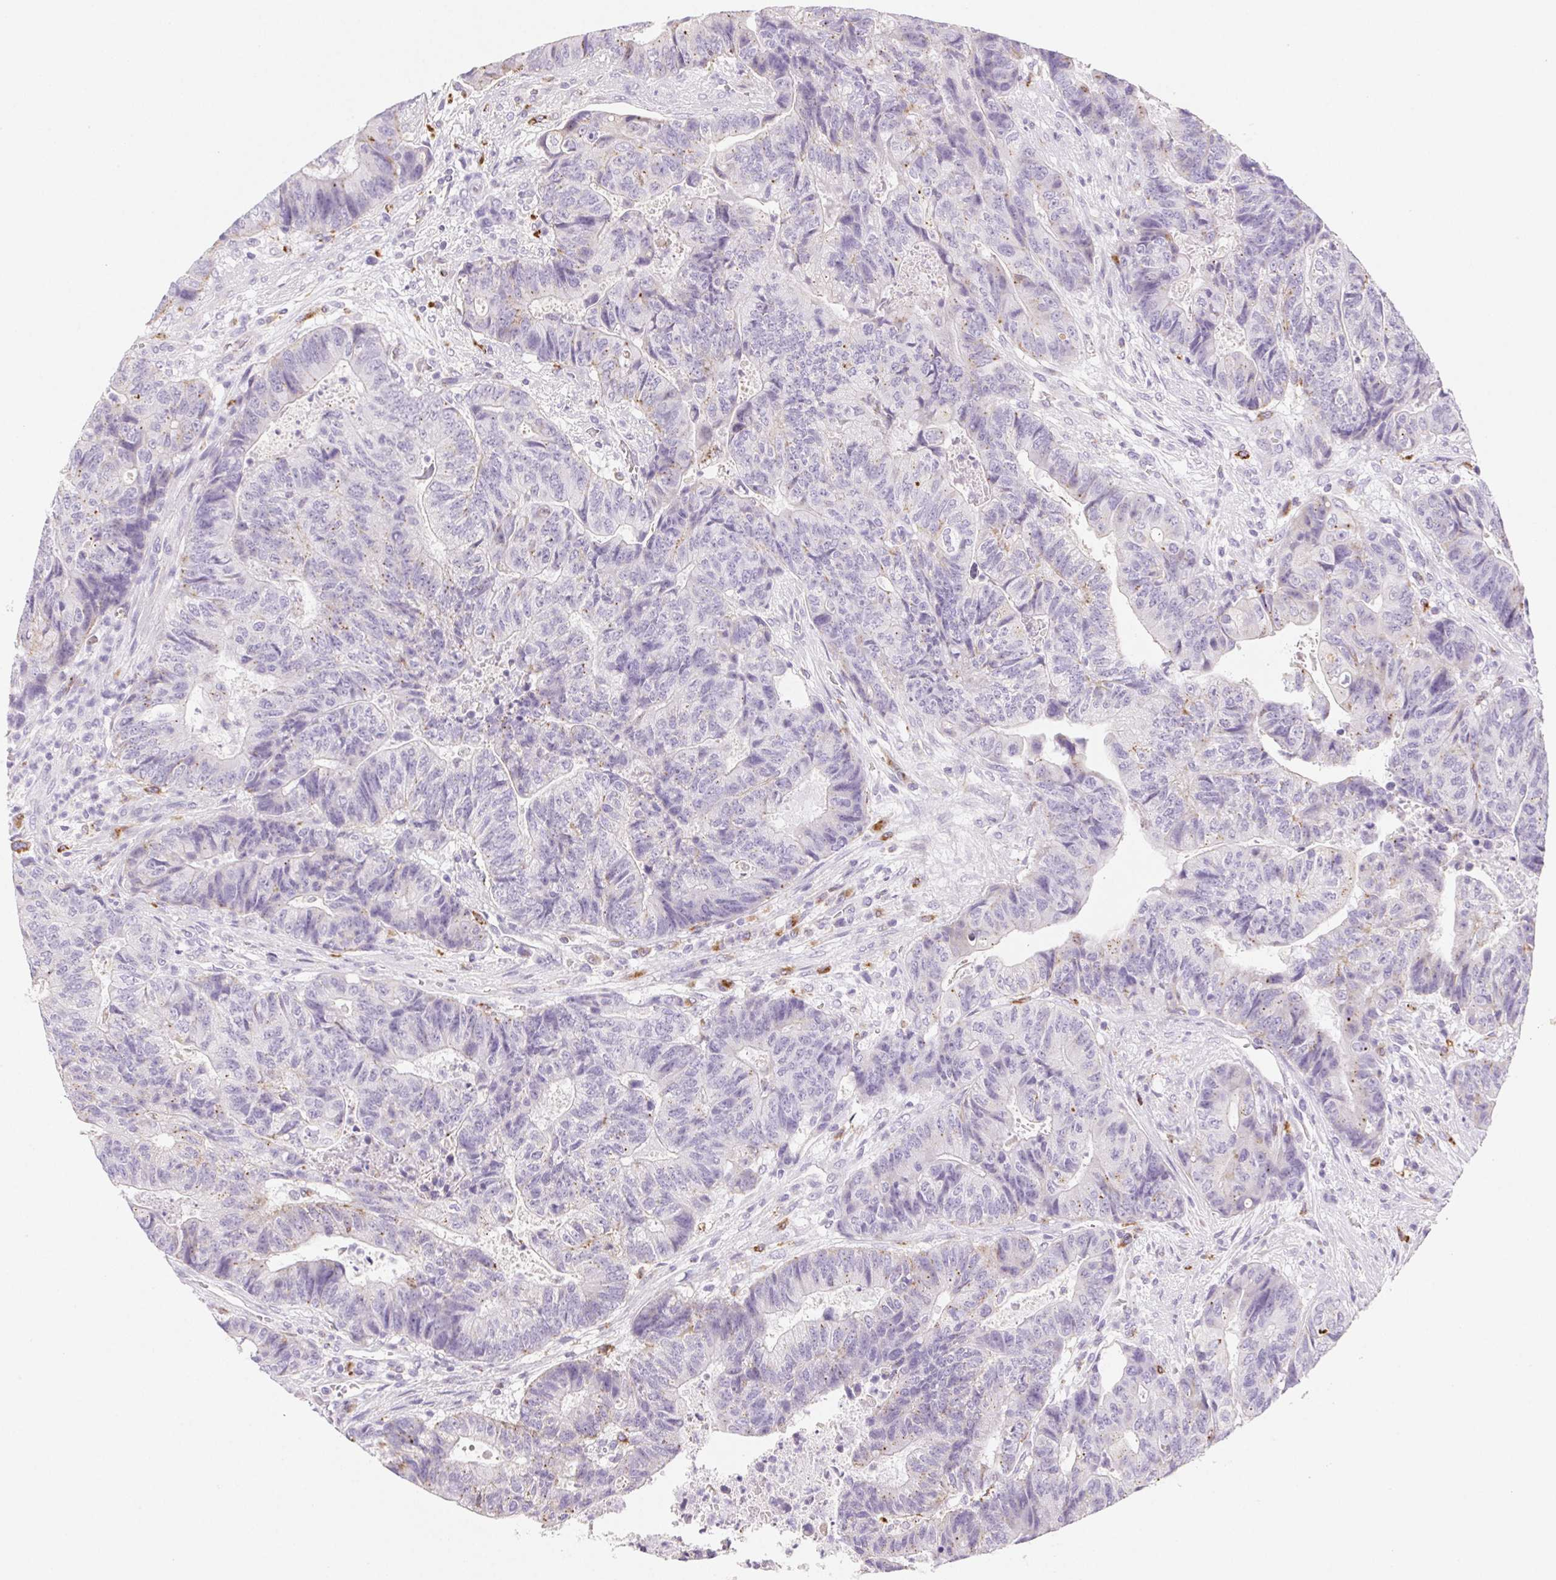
{"staining": {"intensity": "negative", "quantity": "none", "location": "none"}, "tissue": "colorectal cancer", "cell_type": "Tumor cells", "image_type": "cancer", "snomed": [{"axis": "morphology", "description": "Normal tissue, NOS"}, {"axis": "morphology", "description": "Adenocarcinoma, NOS"}, {"axis": "topography", "description": "Colon"}], "caption": "This is a photomicrograph of immunohistochemistry staining of colorectal cancer, which shows no expression in tumor cells. The staining was performed using DAB (3,3'-diaminobenzidine) to visualize the protein expression in brown, while the nuclei were stained in blue with hematoxylin (Magnification: 20x).", "gene": "LIPA", "patient": {"sex": "female", "age": 48}}